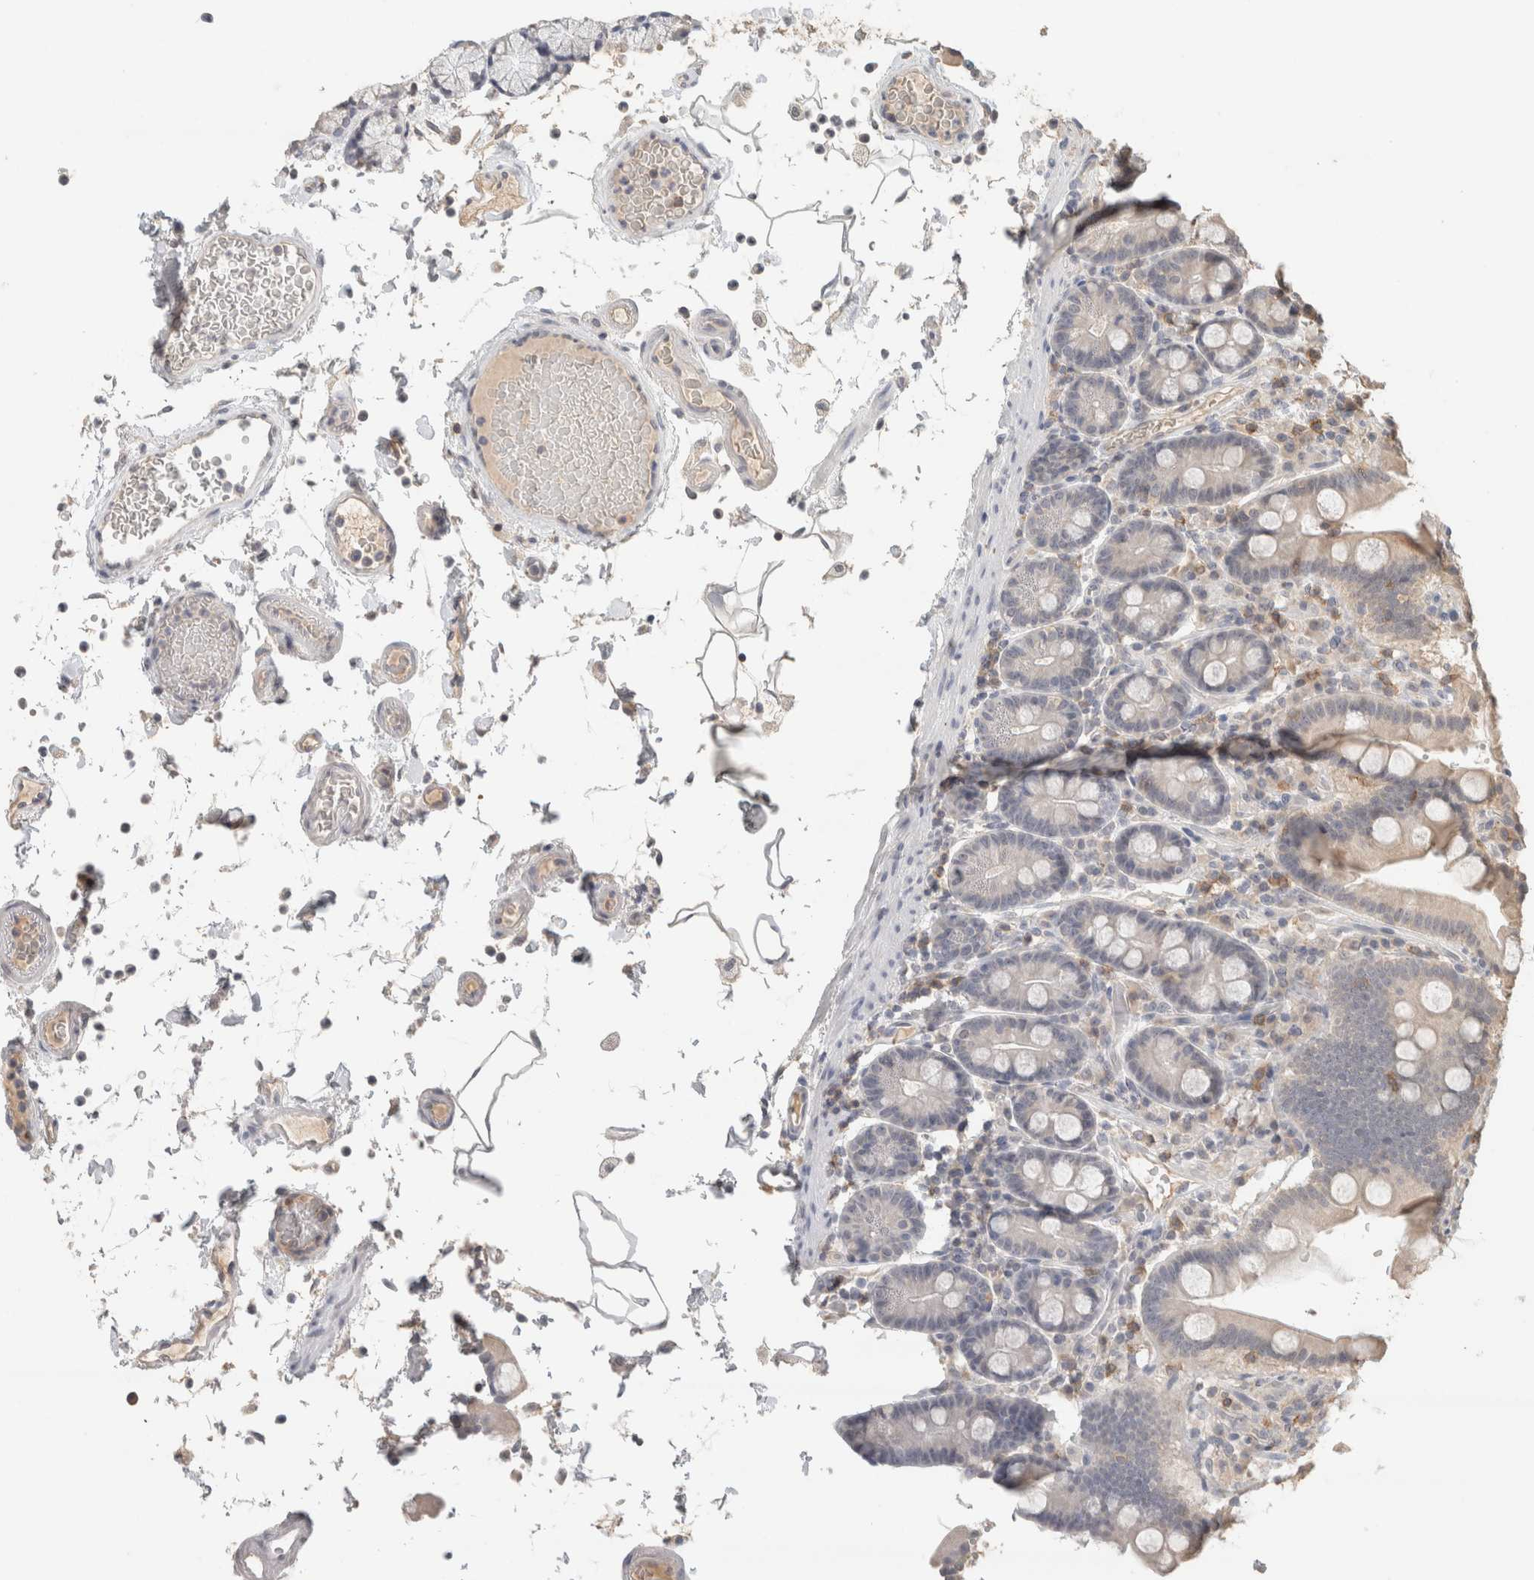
{"staining": {"intensity": "weak", "quantity": "<25%", "location": "cytoplasmic/membranous"}, "tissue": "duodenum", "cell_type": "Glandular cells", "image_type": "normal", "snomed": [{"axis": "morphology", "description": "Normal tissue, NOS"}, {"axis": "topography", "description": "Small intestine, NOS"}], "caption": "High magnification brightfield microscopy of unremarkable duodenum stained with DAB (3,3'-diaminobenzidine) (brown) and counterstained with hematoxylin (blue): glandular cells show no significant staining.", "gene": "TRAT1", "patient": {"sex": "female", "age": 71}}